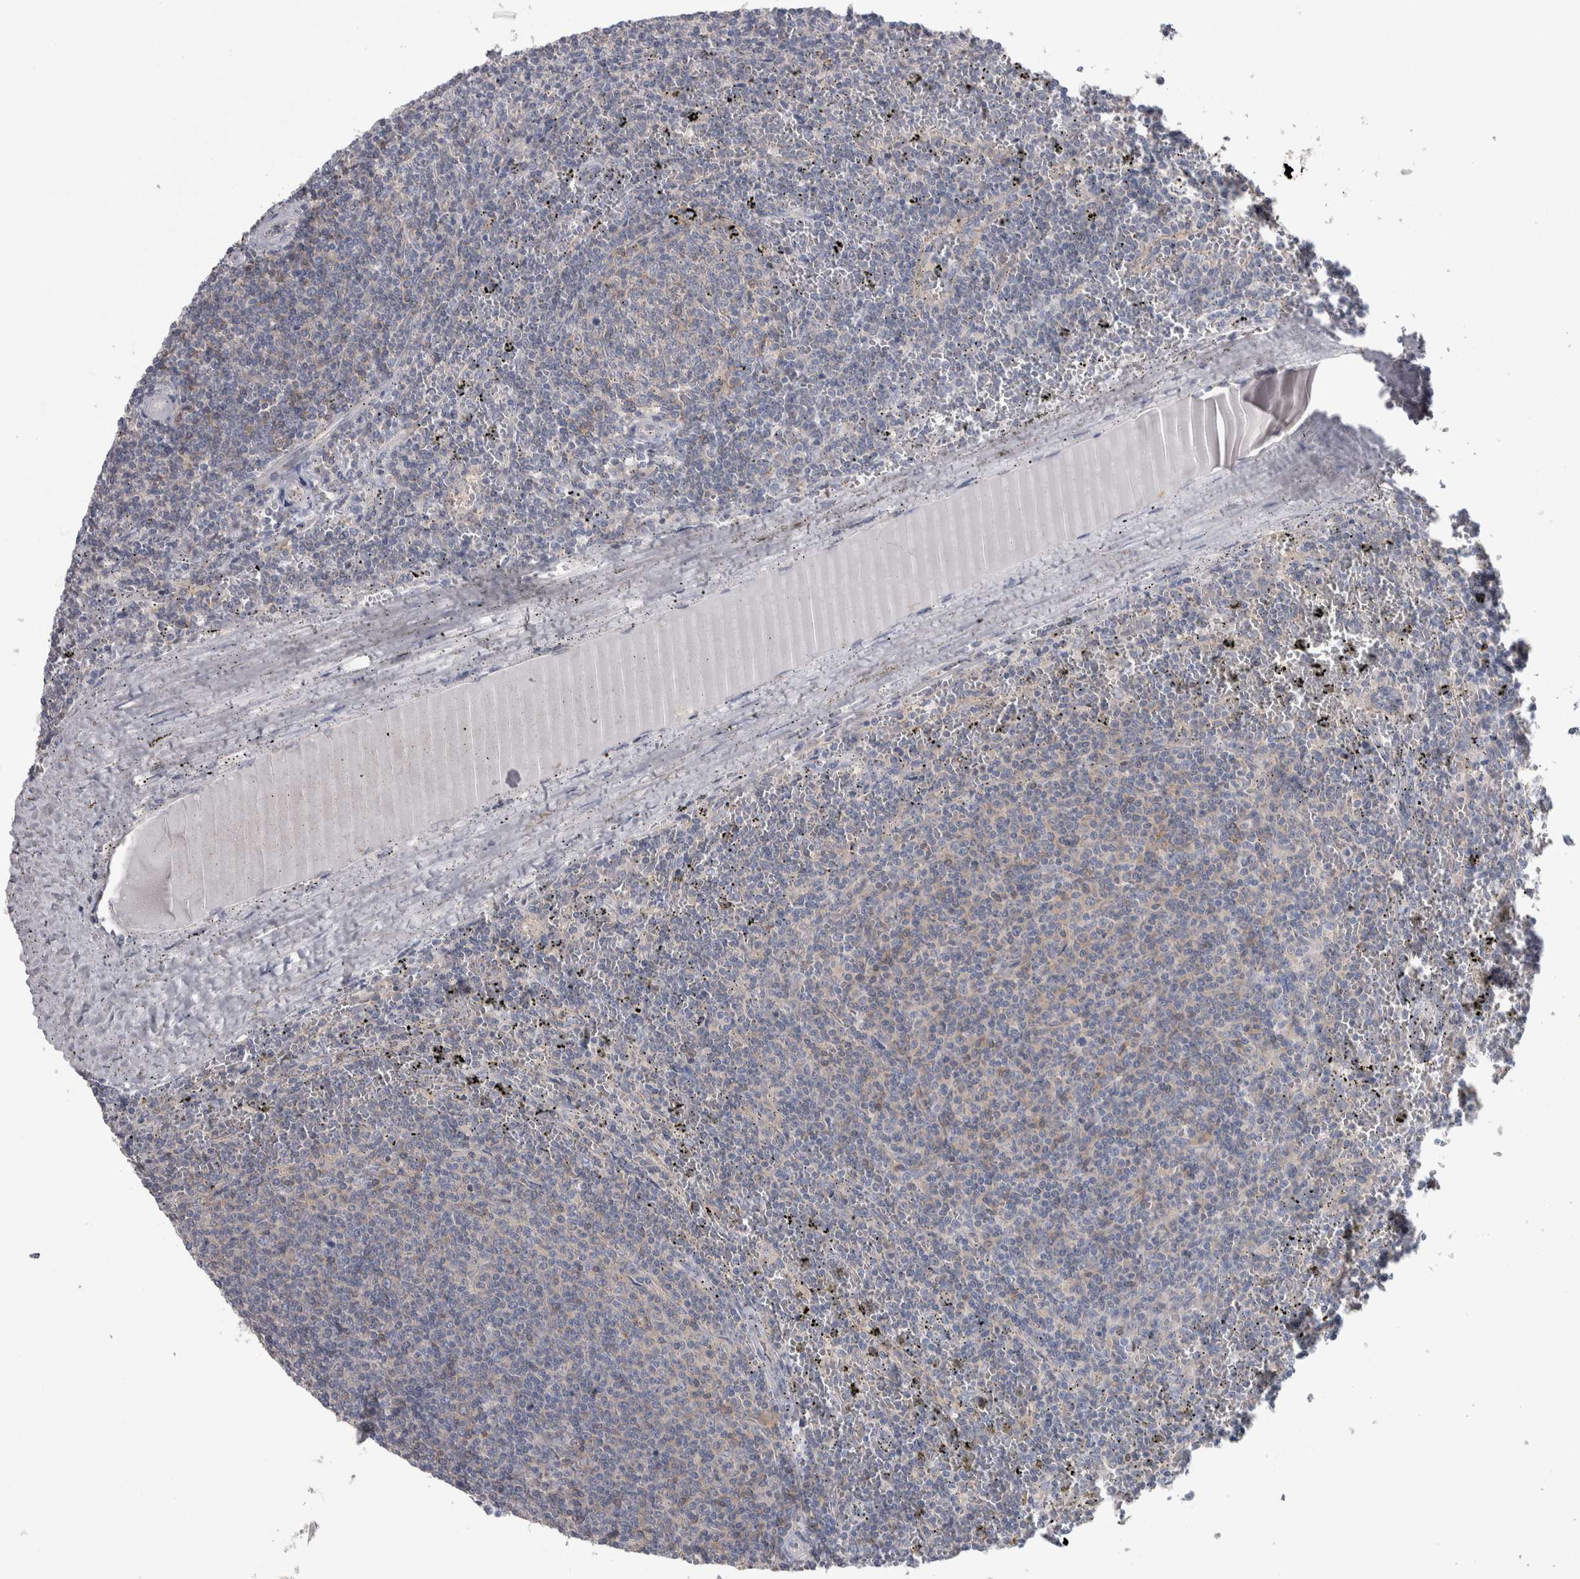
{"staining": {"intensity": "negative", "quantity": "none", "location": "none"}, "tissue": "lymphoma", "cell_type": "Tumor cells", "image_type": "cancer", "snomed": [{"axis": "morphology", "description": "Malignant lymphoma, non-Hodgkin's type, Low grade"}, {"axis": "topography", "description": "Spleen"}], "caption": "Immunohistochemistry micrograph of neoplastic tissue: lymphoma stained with DAB reveals no significant protein expression in tumor cells.", "gene": "GPHN", "patient": {"sex": "female", "age": 50}}